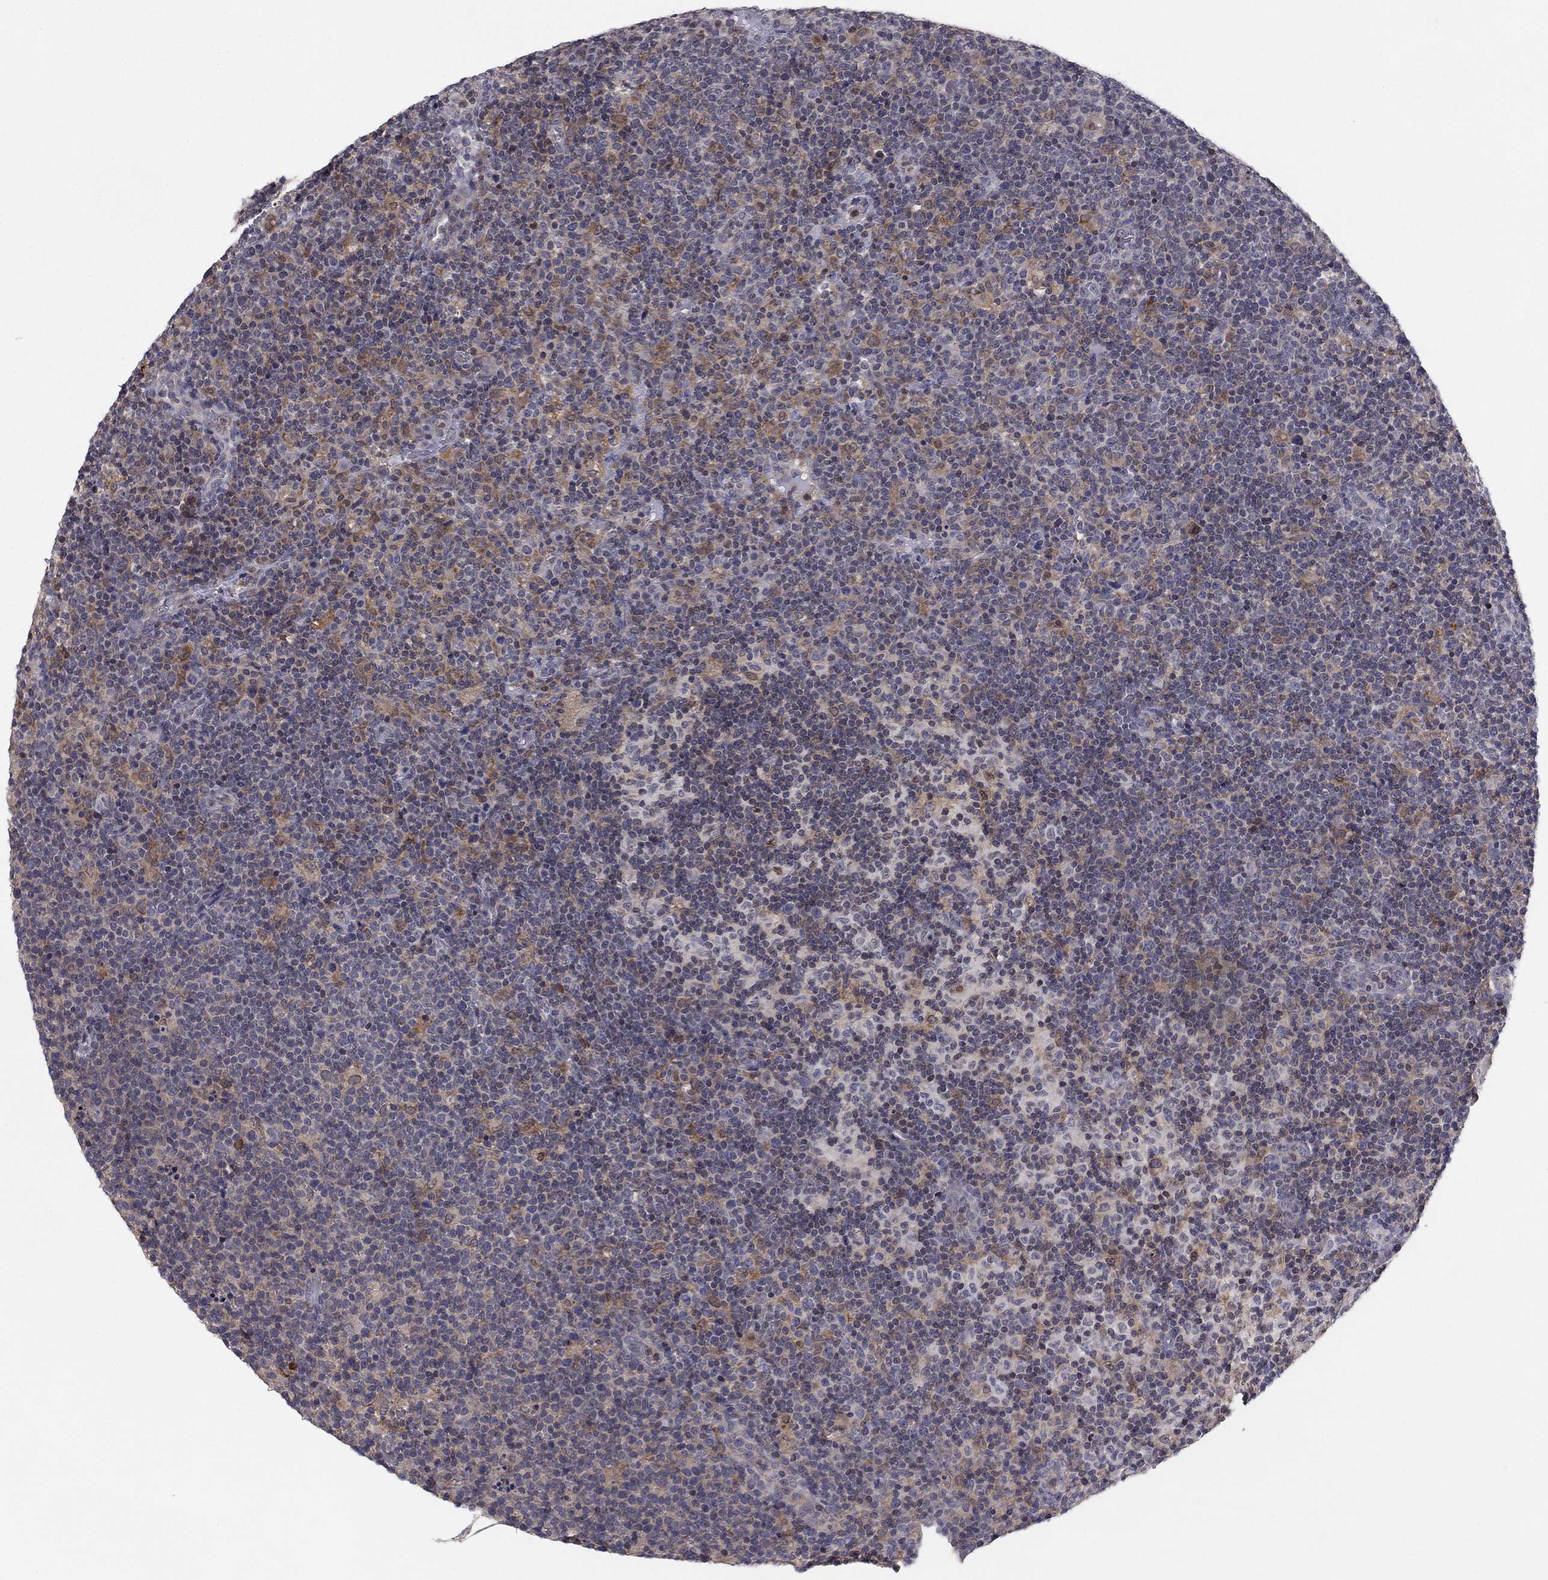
{"staining": {"intensity": "weak", "quantity": "<25%", "location": "cytoplasmic/membranous"}, "tissue": "lymphoma", "cell_type": "Tumor cells", "image_type": "cancer", "snomed": [{"axis": "morphology", "description": "Malignant lymphoma, non-Hodgkin's type, High grade"}, {"axis": "topography", "description": "Lymph node"}], "caption": "Tumor cells show no significant protein staining in malignant lymphoma, non-Hodgkin's type (high-grade). Brightfield microscopy of immunohistochemistry stained with DAB (3,3'-diaminobenzidine) (brown) and hematoxylin (blue), captured at high magnification.", "gene": "PLCB2", "patient": {"sex": "male", "age": 61}}